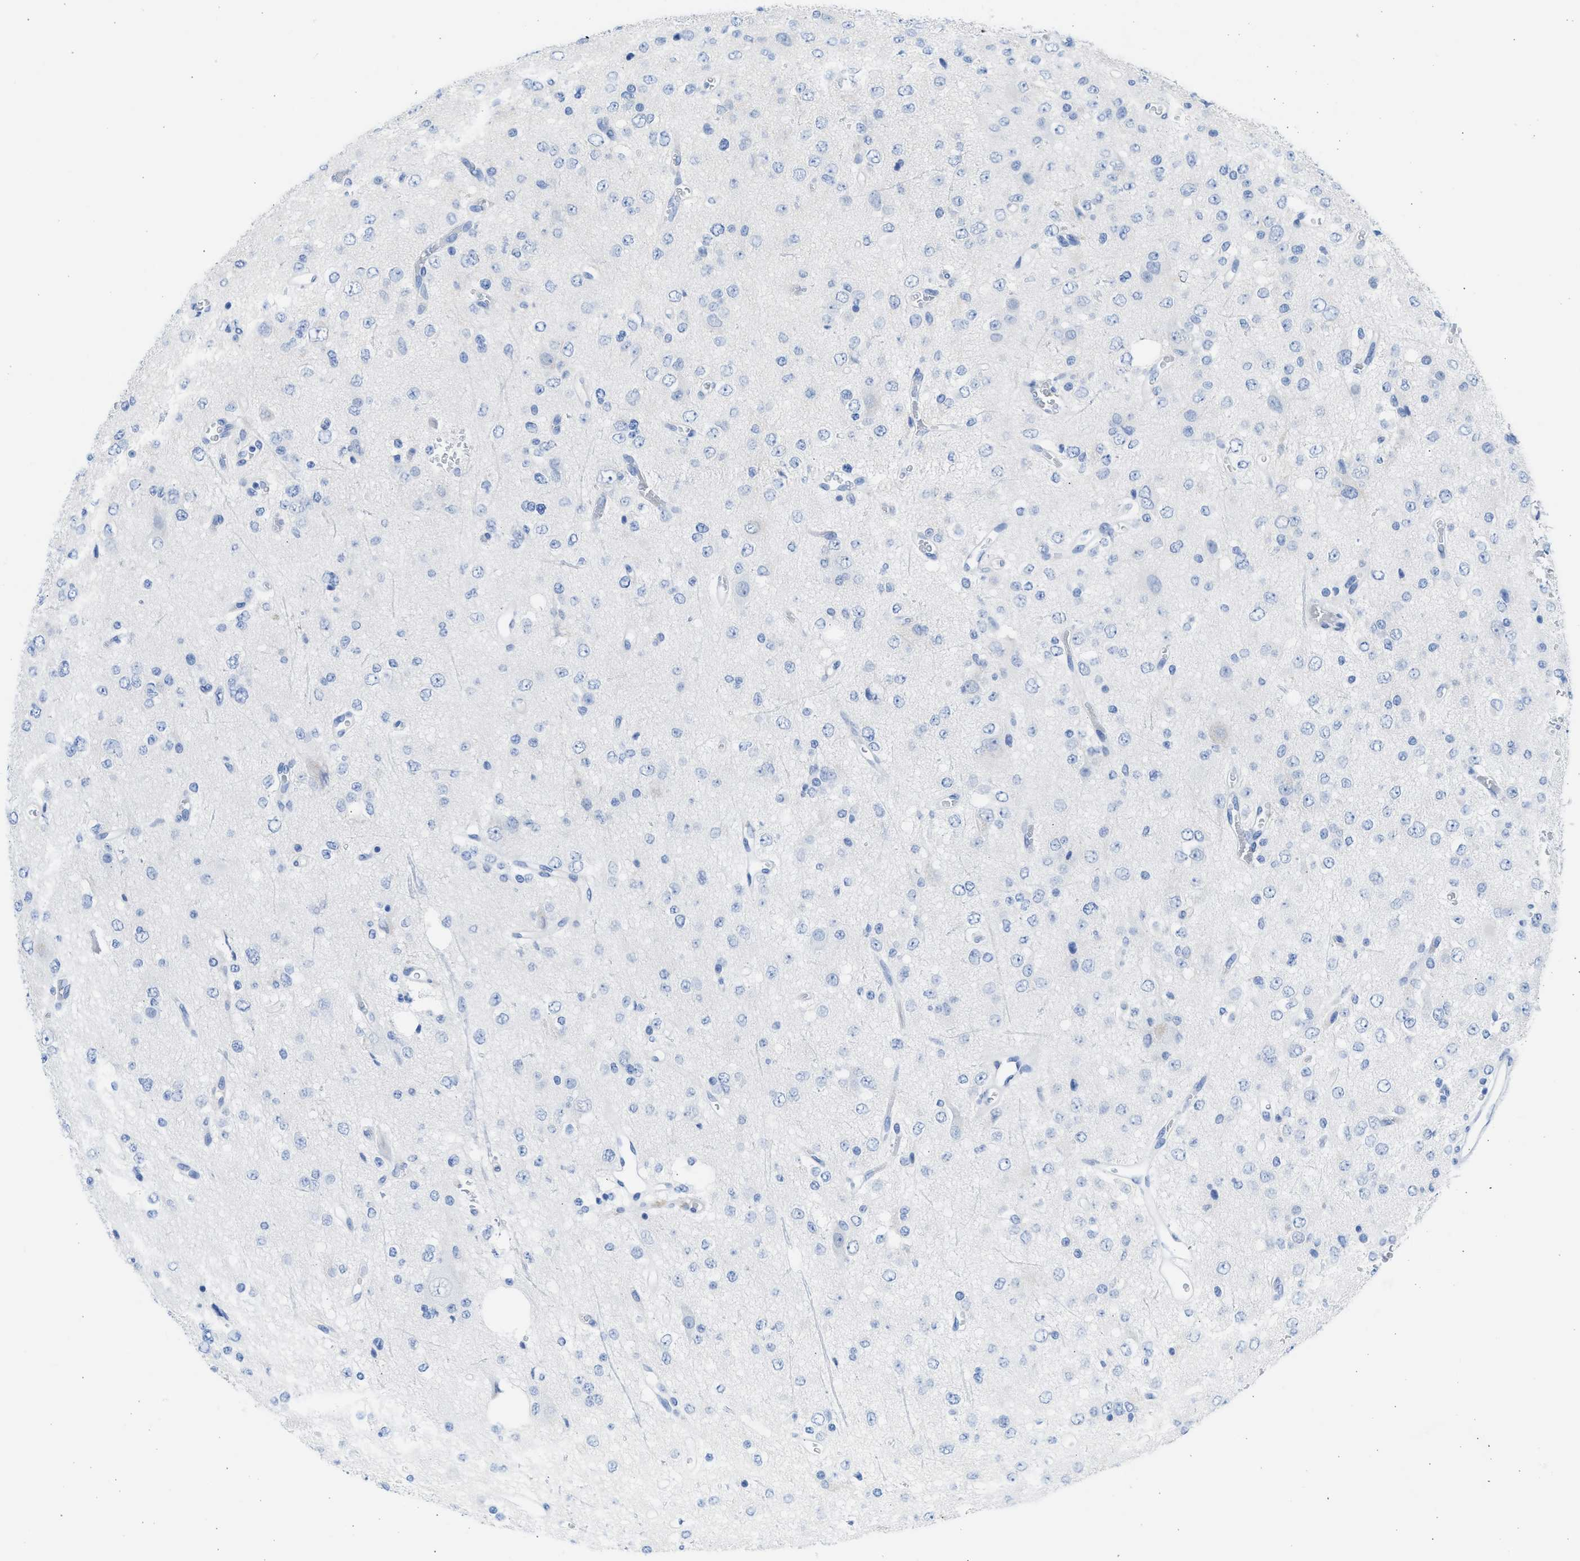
{"staining": {"intensity": "negative", "quantity": "none", "location": "none"}, "tissue": "glioma", "cell_type": "Tumor cells", "image_type": "cancer", "snomed": [{"axis": "morphology", "description": "Glioma, malignant, Low grade"}, {"axis": "topography", "description": "Brain"}], "caption": "A photomicrograph of malignant low-grade glioma stained for a protein shows no brown staining in tumor cells.", "gene": "SPATA3", "patient": {"sex": "male", "age": 38}}